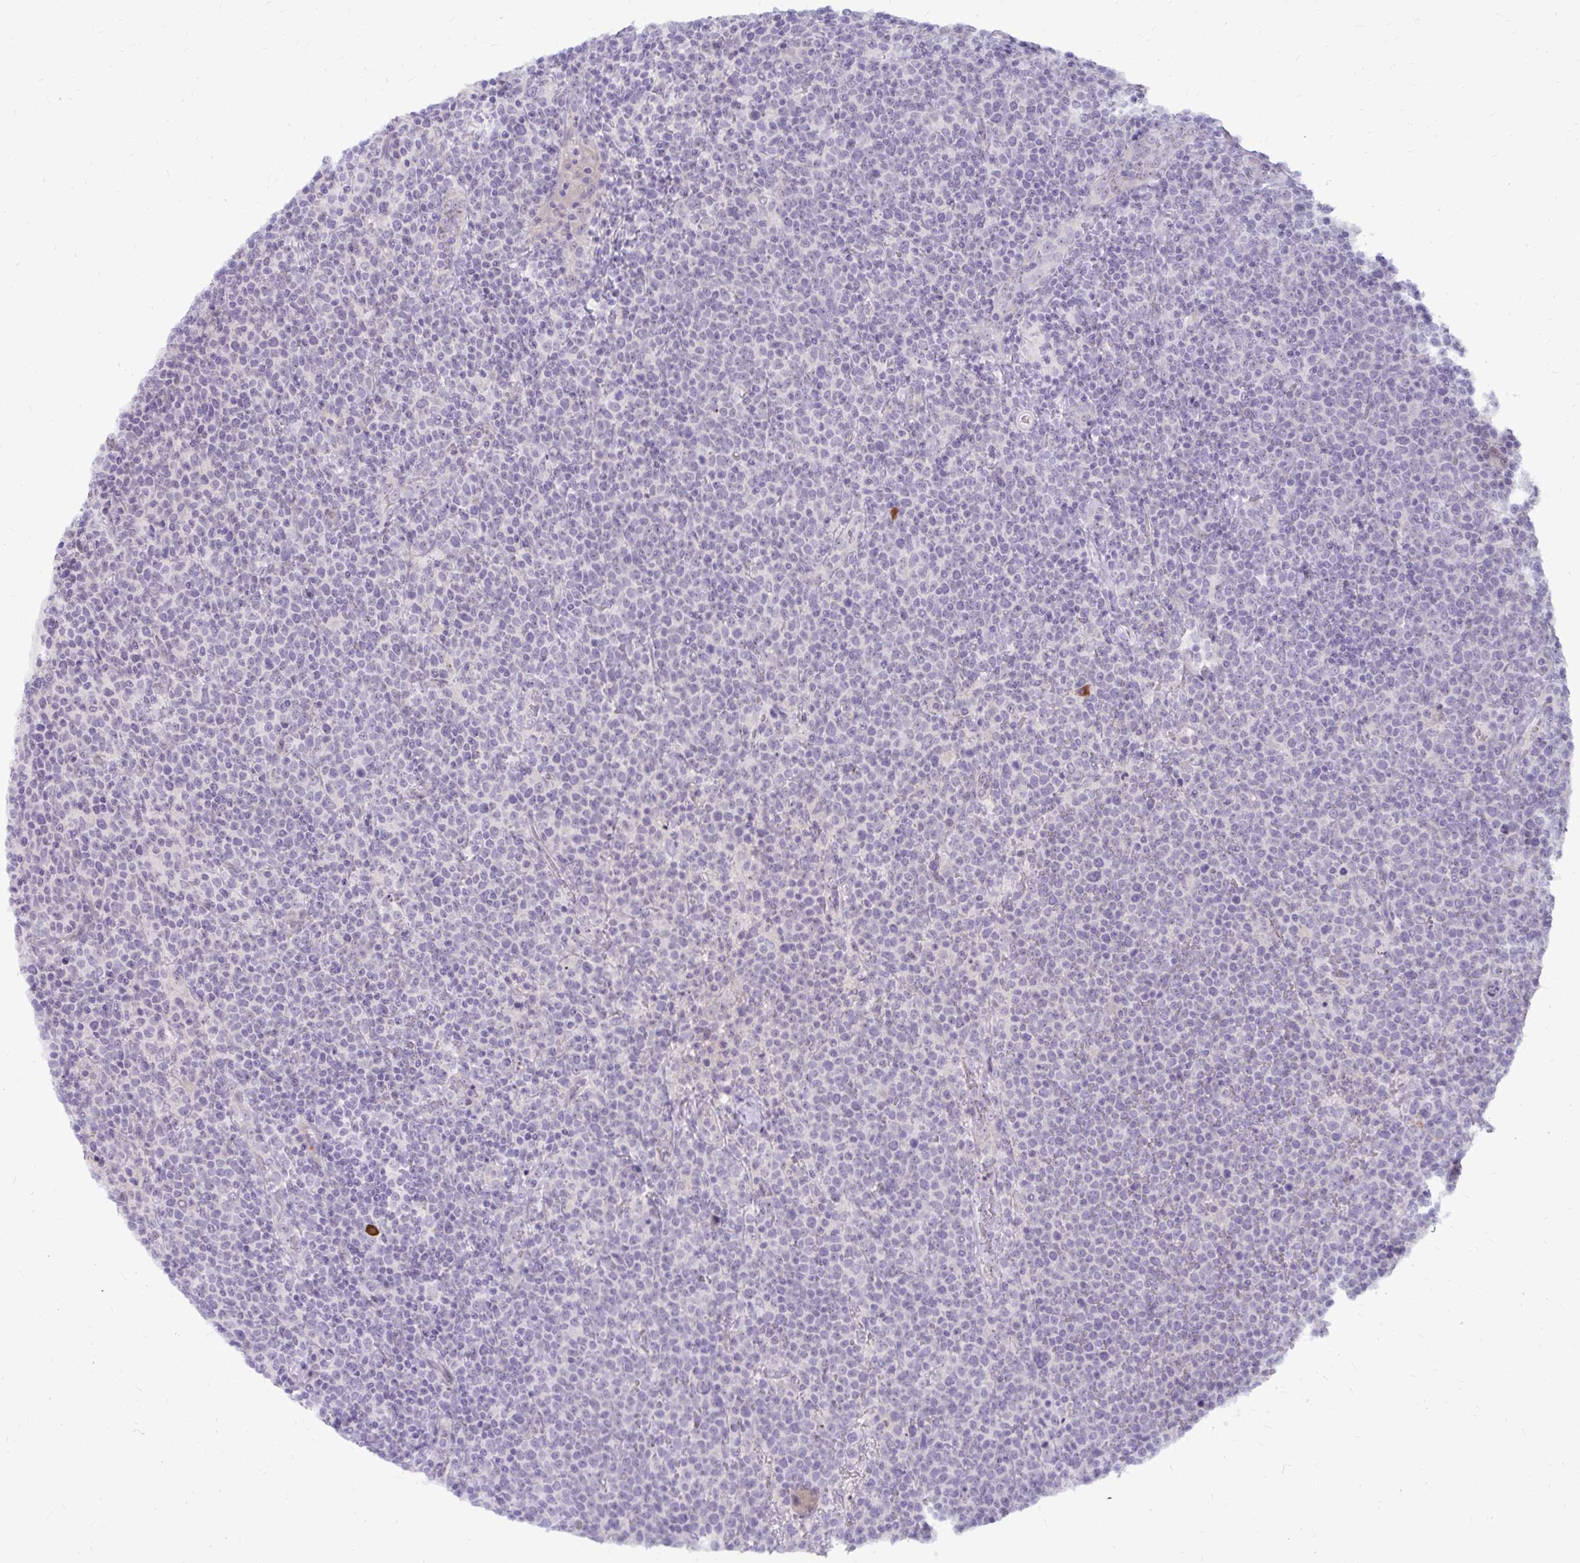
{"staining": {"intensity": "negative", "quantity": "none", "location": "none"}, "tissue": "lymphoma", "cell_type": "Tumor cells", "image_type": "cancer", "snomed": [{"axis": "morphology", "description": "Malignant lymphoma, non-Hodgkin's type, High grade"}, {"axis": "topography", "description": "Lymph node"}], "caption": "An image of human high-grade malignant lymphoma, non-Hodgkin's type is negative for staining in tumor cells.", "gene": "MUS81", "patient": {"sex": "male", "age": 61}}